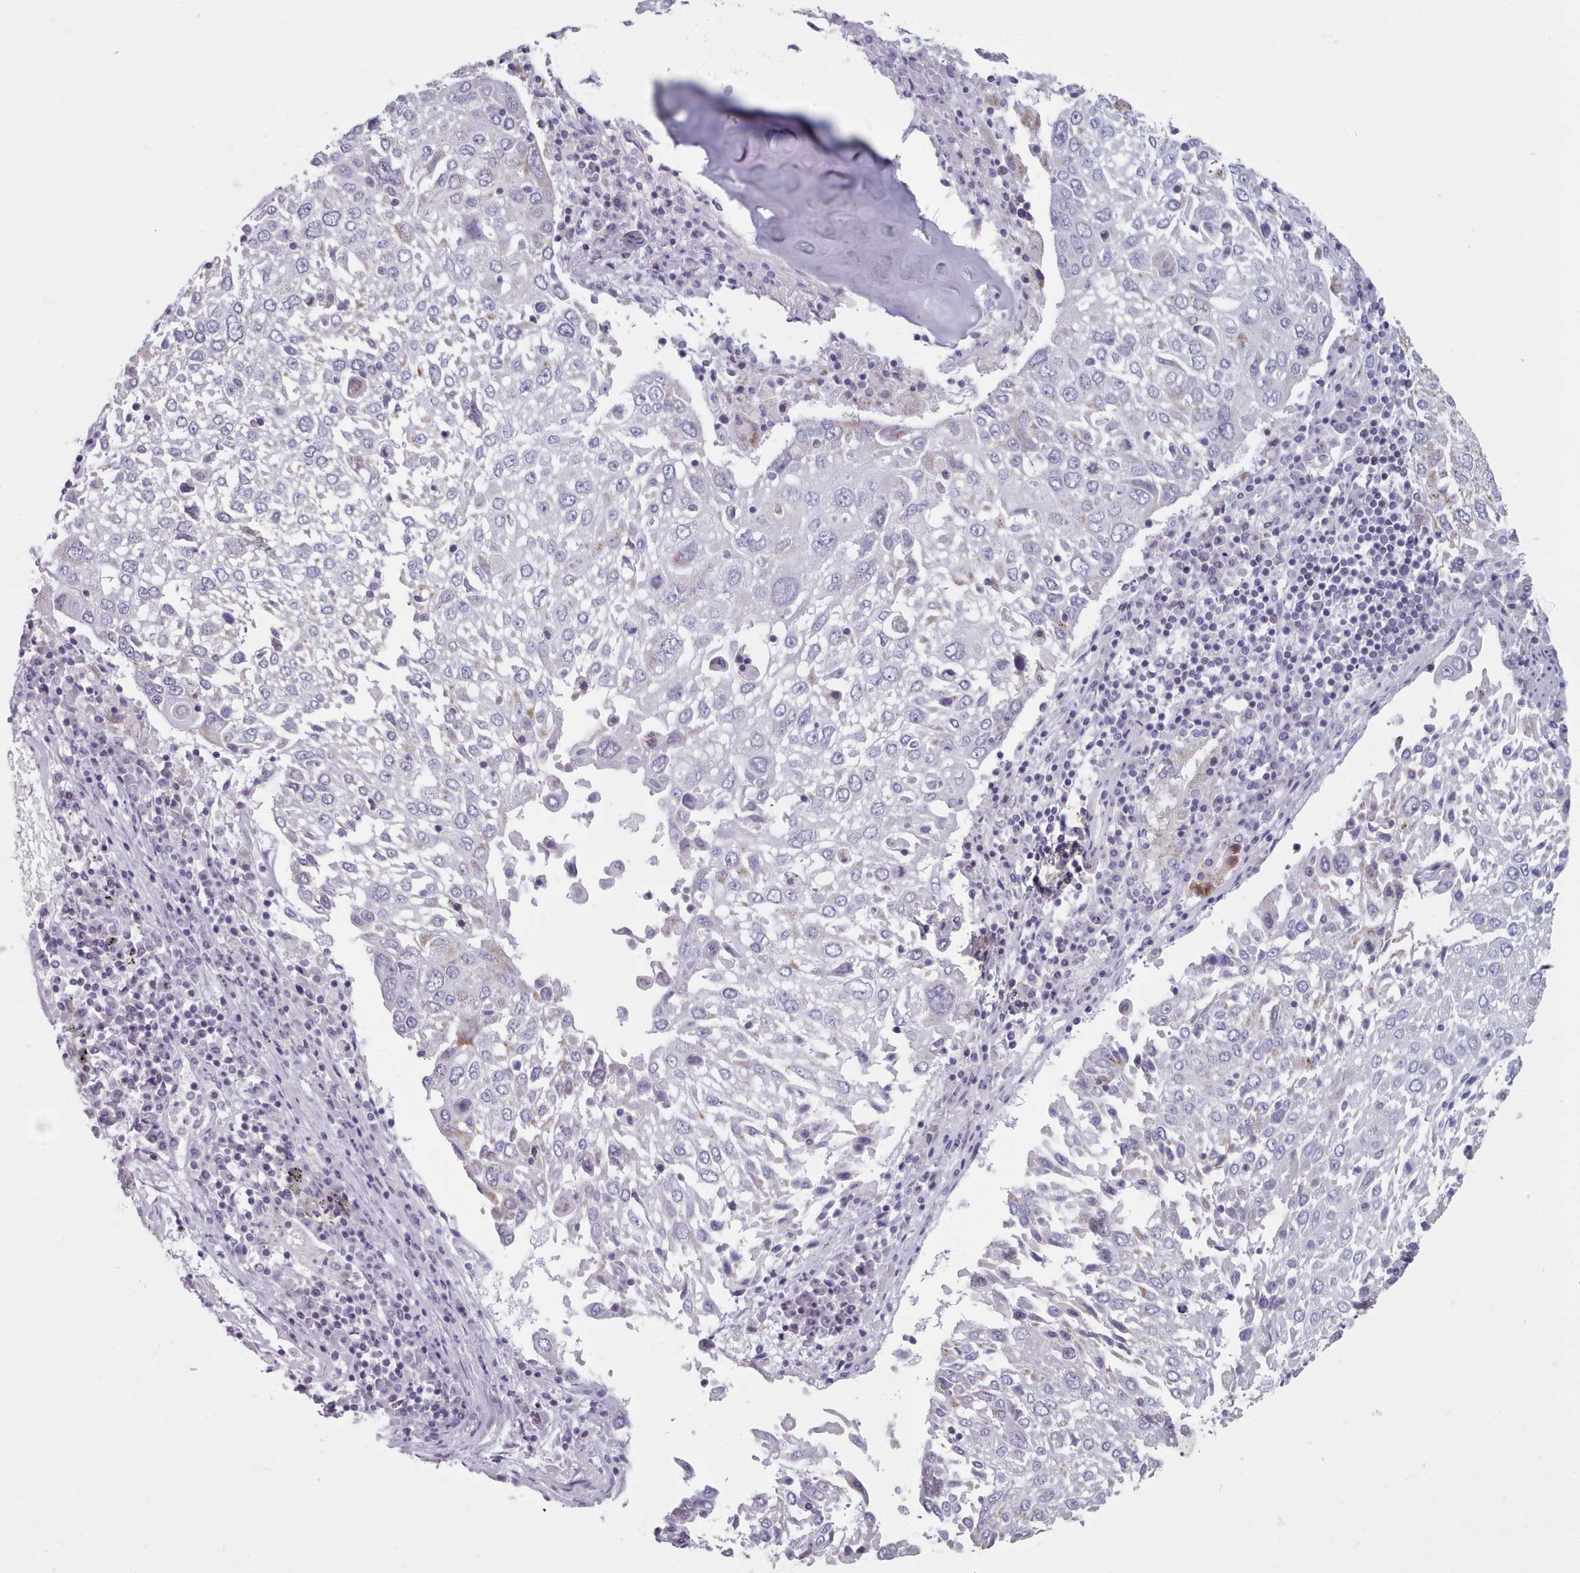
{"staining": {"intensity": "negative", "quantity": "none", "location": "none"}, "tissue": "lung cancer", "cell_type": "Tumor cells", "image_type": "cancer", "snomed": [{"axis": "morphology", "description": "Squamous cell carcinoma, NOS"}, {"axis": "topography", "description": "Lung"}], "caption": "Immunohistochemistry (IHC) photomicrograph of neoplastic tissue: human squamous cell carcinoma (lung) stained with DAB (3,3'-diaminobenzidine) displays no significant protein expression in tumor cells.", "gene": "FAM170B", "patient": {"sex": "male", "age": 65}}